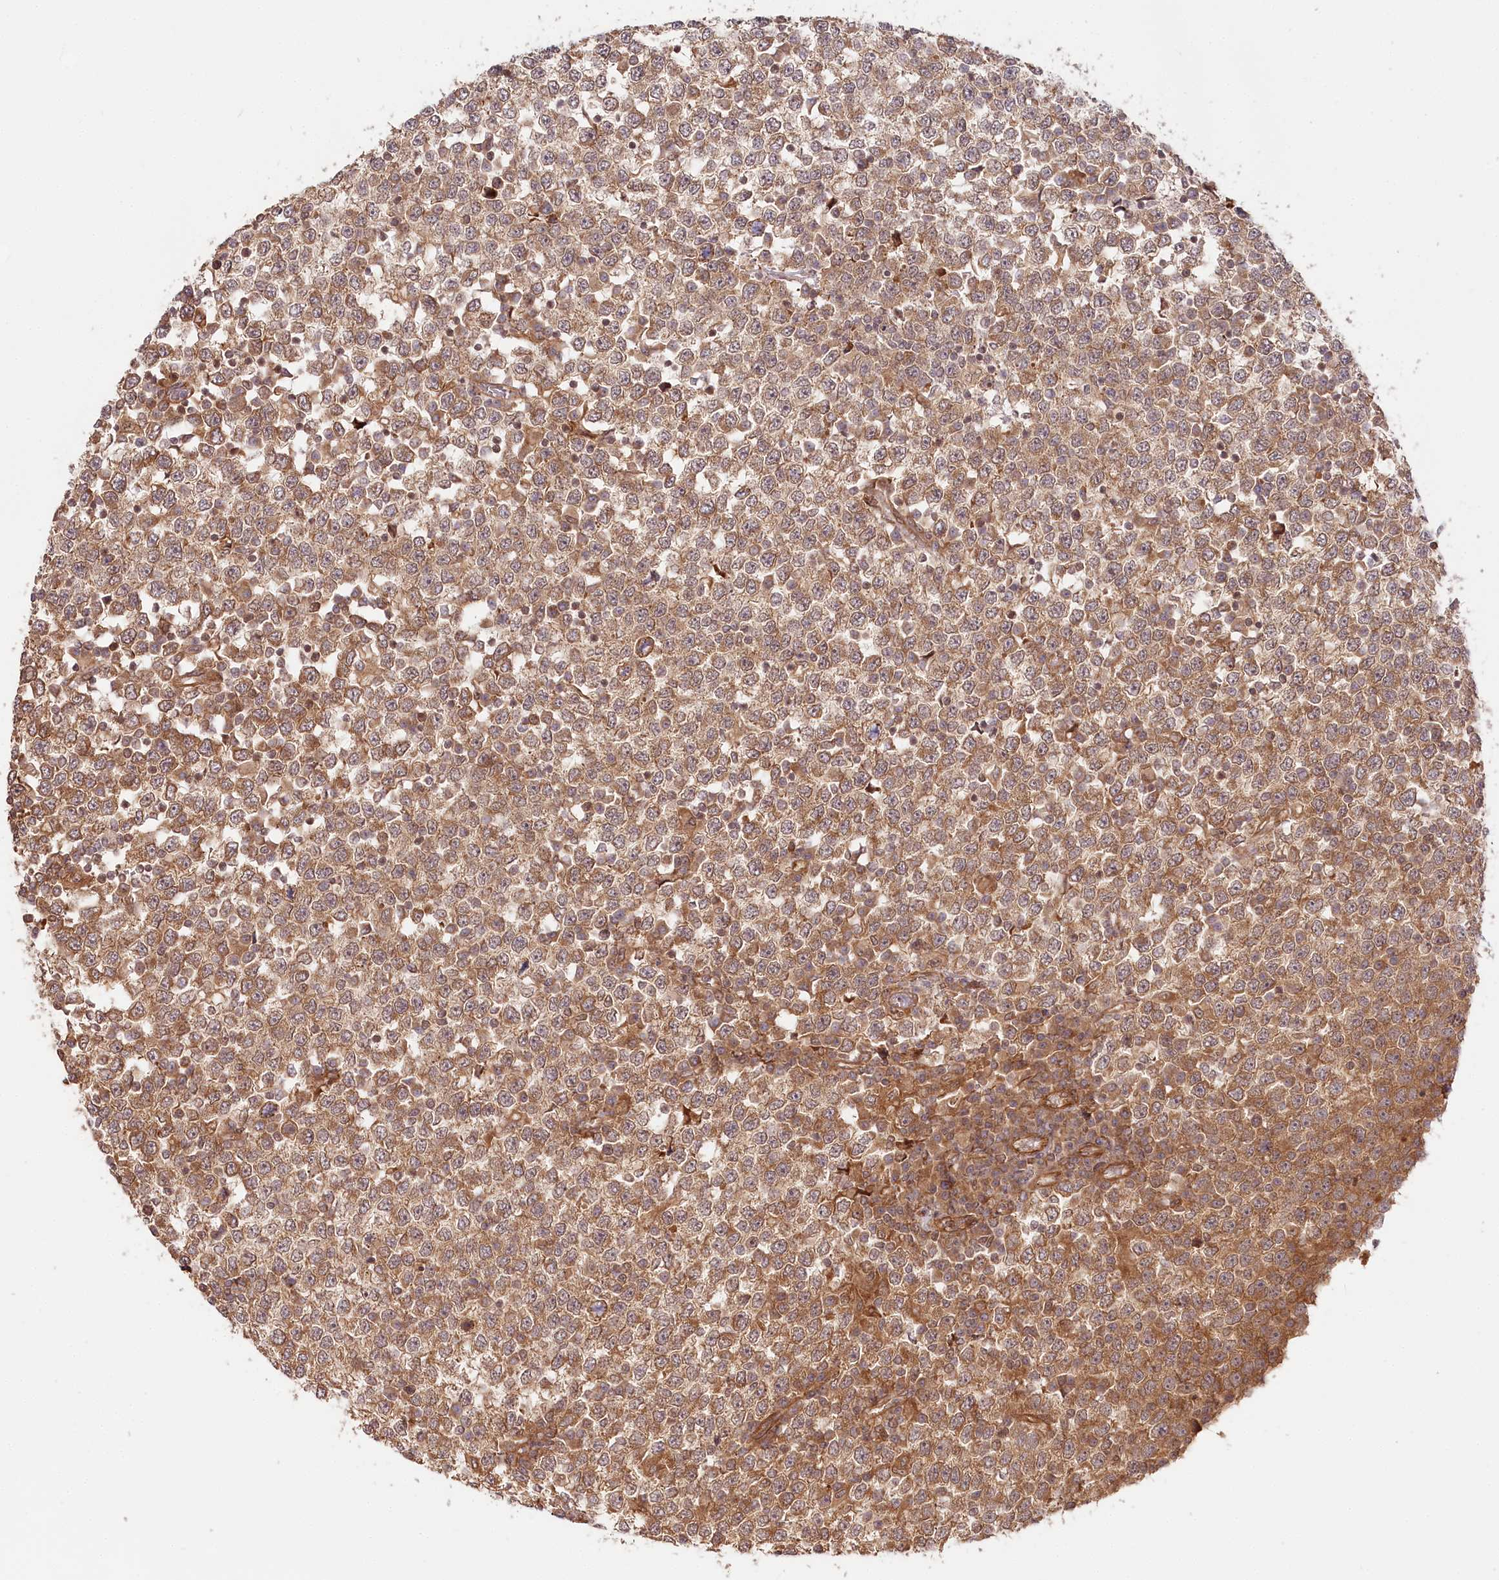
{"staining": {"intensity": "moderate", "quantity": ">75%", "location": "cytoplasmic/membranous"}, "tissue": "testis cancer", "cell_type": "Tumor cells", "image_type": "cancer", "snomed": [{"axis": "morphology", "description": "Seminoma, NOS"}, {"axis": "topography", "description": "Testis"}], "caption": "Immunohistochemistry of testis cancer displays medium levels of moderate cytoplasmic/membranous positivity in about >75% of tumor cells. The protein is stained brown, and the nuclei are stained in blue (DAB (3,3'-diaminobenzidine) IHC with brightfield microscopy, high magnification).", "gene": "CEP70", "patient": {"sex": "male", "age": 65}}